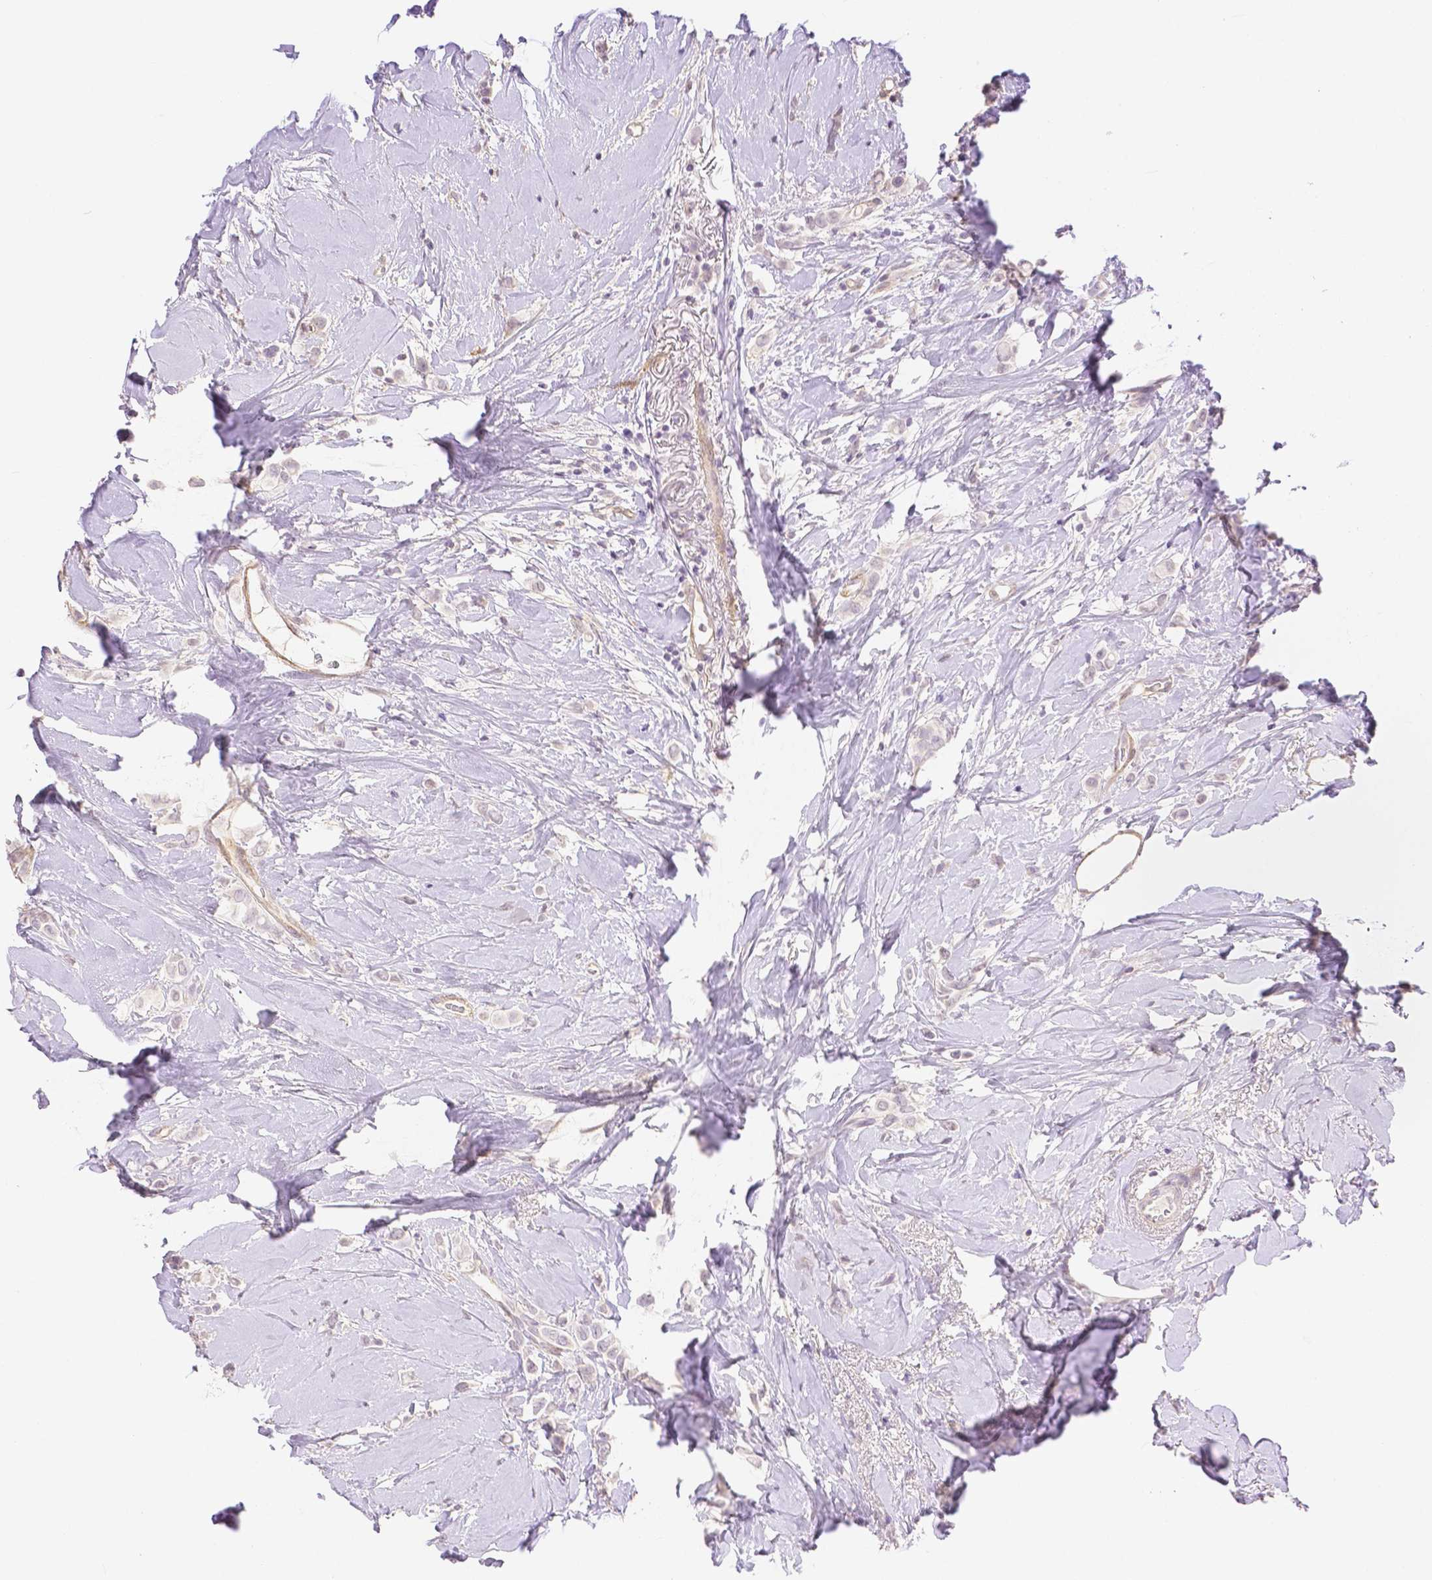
{"staining": {"intensity": "negative", "quantity": "none", "location": "none"}, "tissue": "breast cancer", "cell_type": "Tumor cells", "image_type": "cancer", "snomed": [{"axis": "morphology", "description": "Lobular carcinoma"}, {"axis": "topography", "description": "Breast"}], "caption": "Image shows no protein positivity in tumor cells of lobular carcinoma (breast) tissue.", "gene": "THY1", "patient": {"sex": "female", "age": 66}}